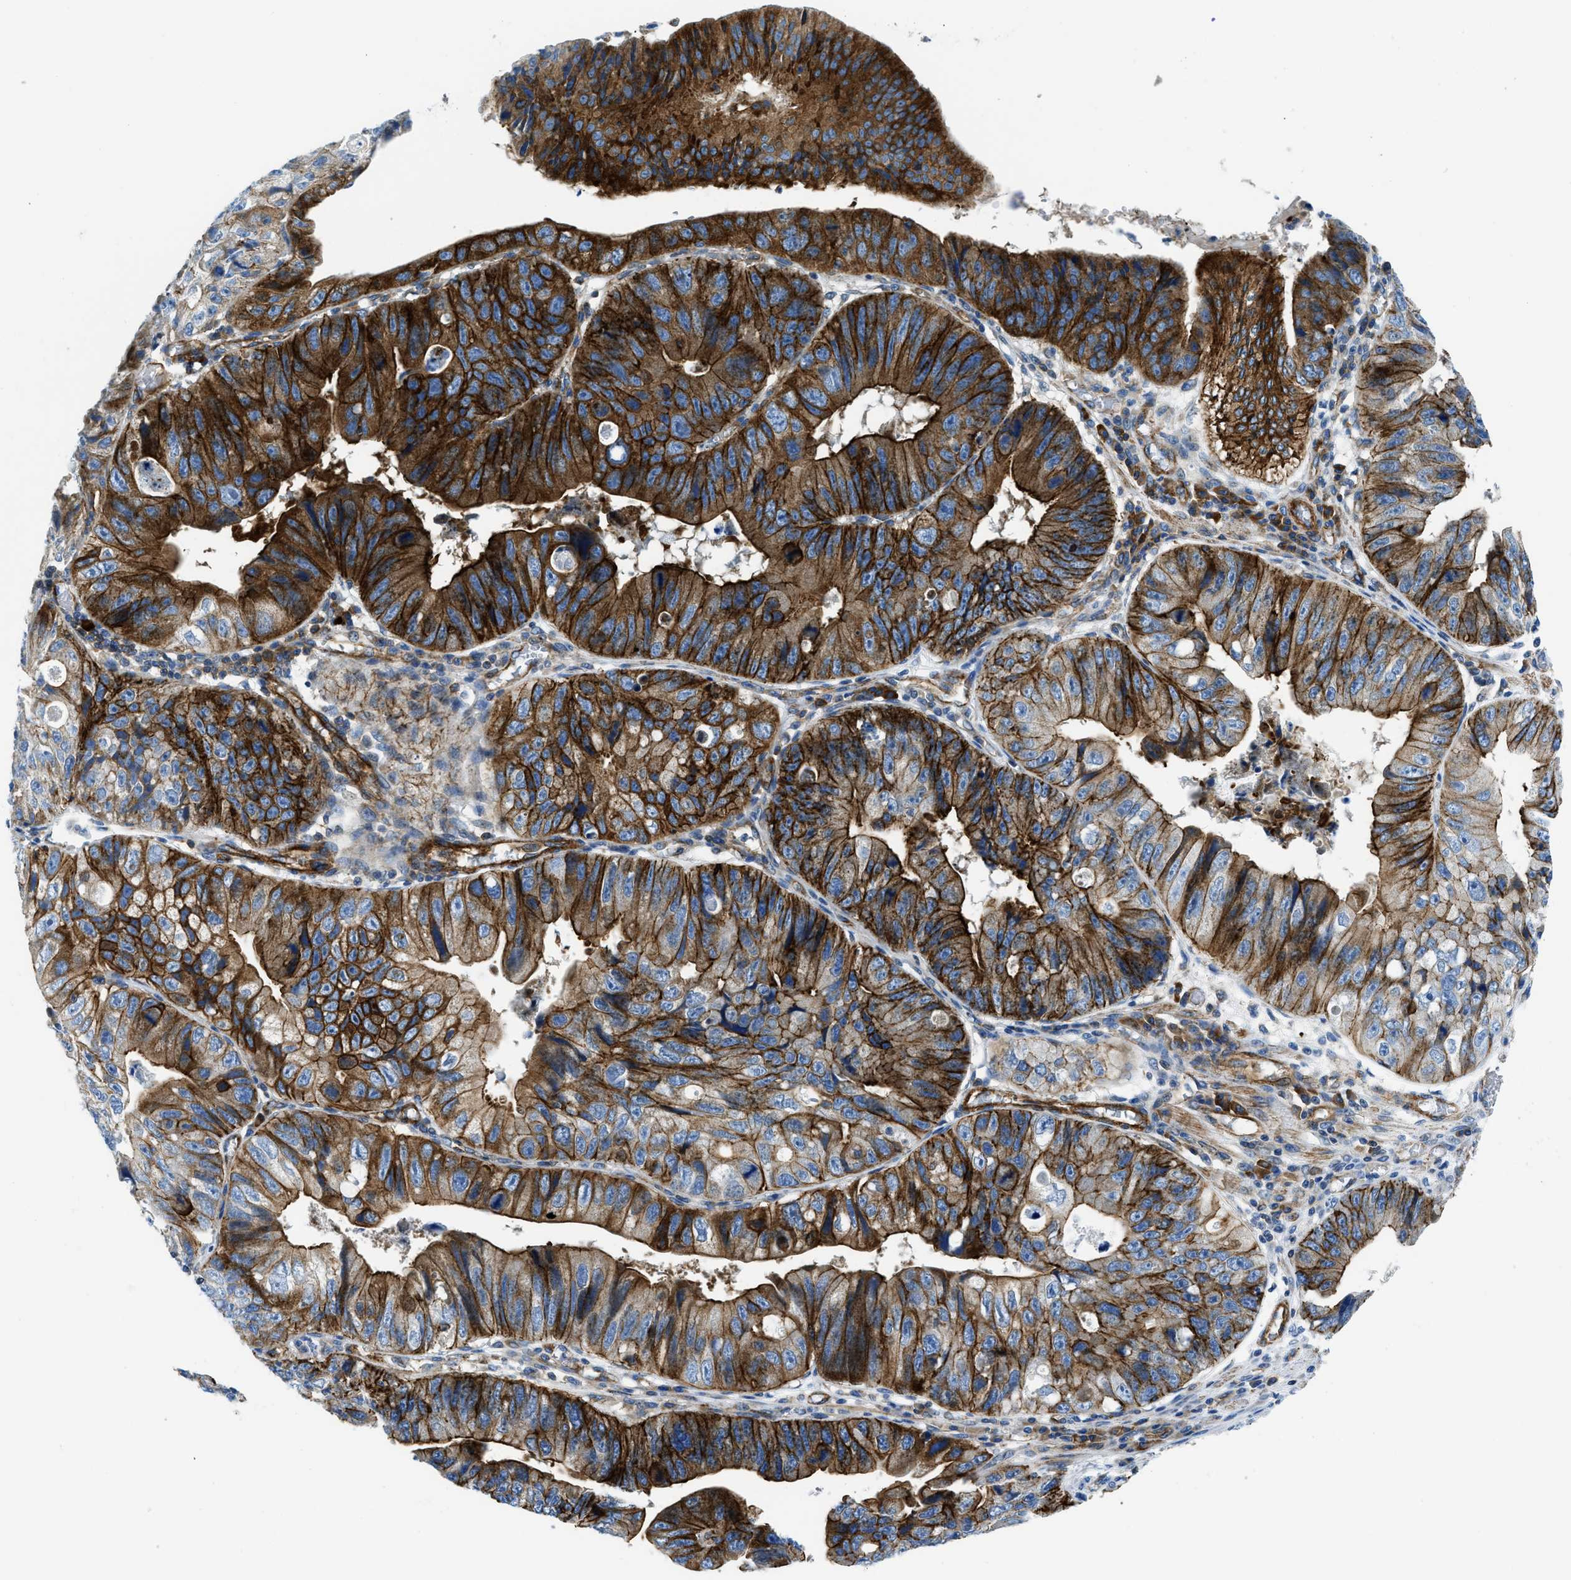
{"staining": {"intensity": "strong", "quantity": ">75%", "location": "cytoplasmic/membranous"}, "tissue": "stomach cancer", "cell_type": "Tumor cells", "image_type": "cancer", "snomed": [{"axis": "morphology", "description": "Adenocarcinoma, NOS"}, {"axis": "topography", "description": "Stomach"}], "caption": "Protein expression analysis of human stomach adenocarcinoma reveals strong cytoplasmic/membranous staining in about >75% of tumor cells. (Stains: DAB (3,3'-diaminobenzidine) in brown, nuclei in blue, Microscopy: brightfield microscopy at high magnification).", "gene": "CUTA", "patient": {"sex": "male", "age": 59}}